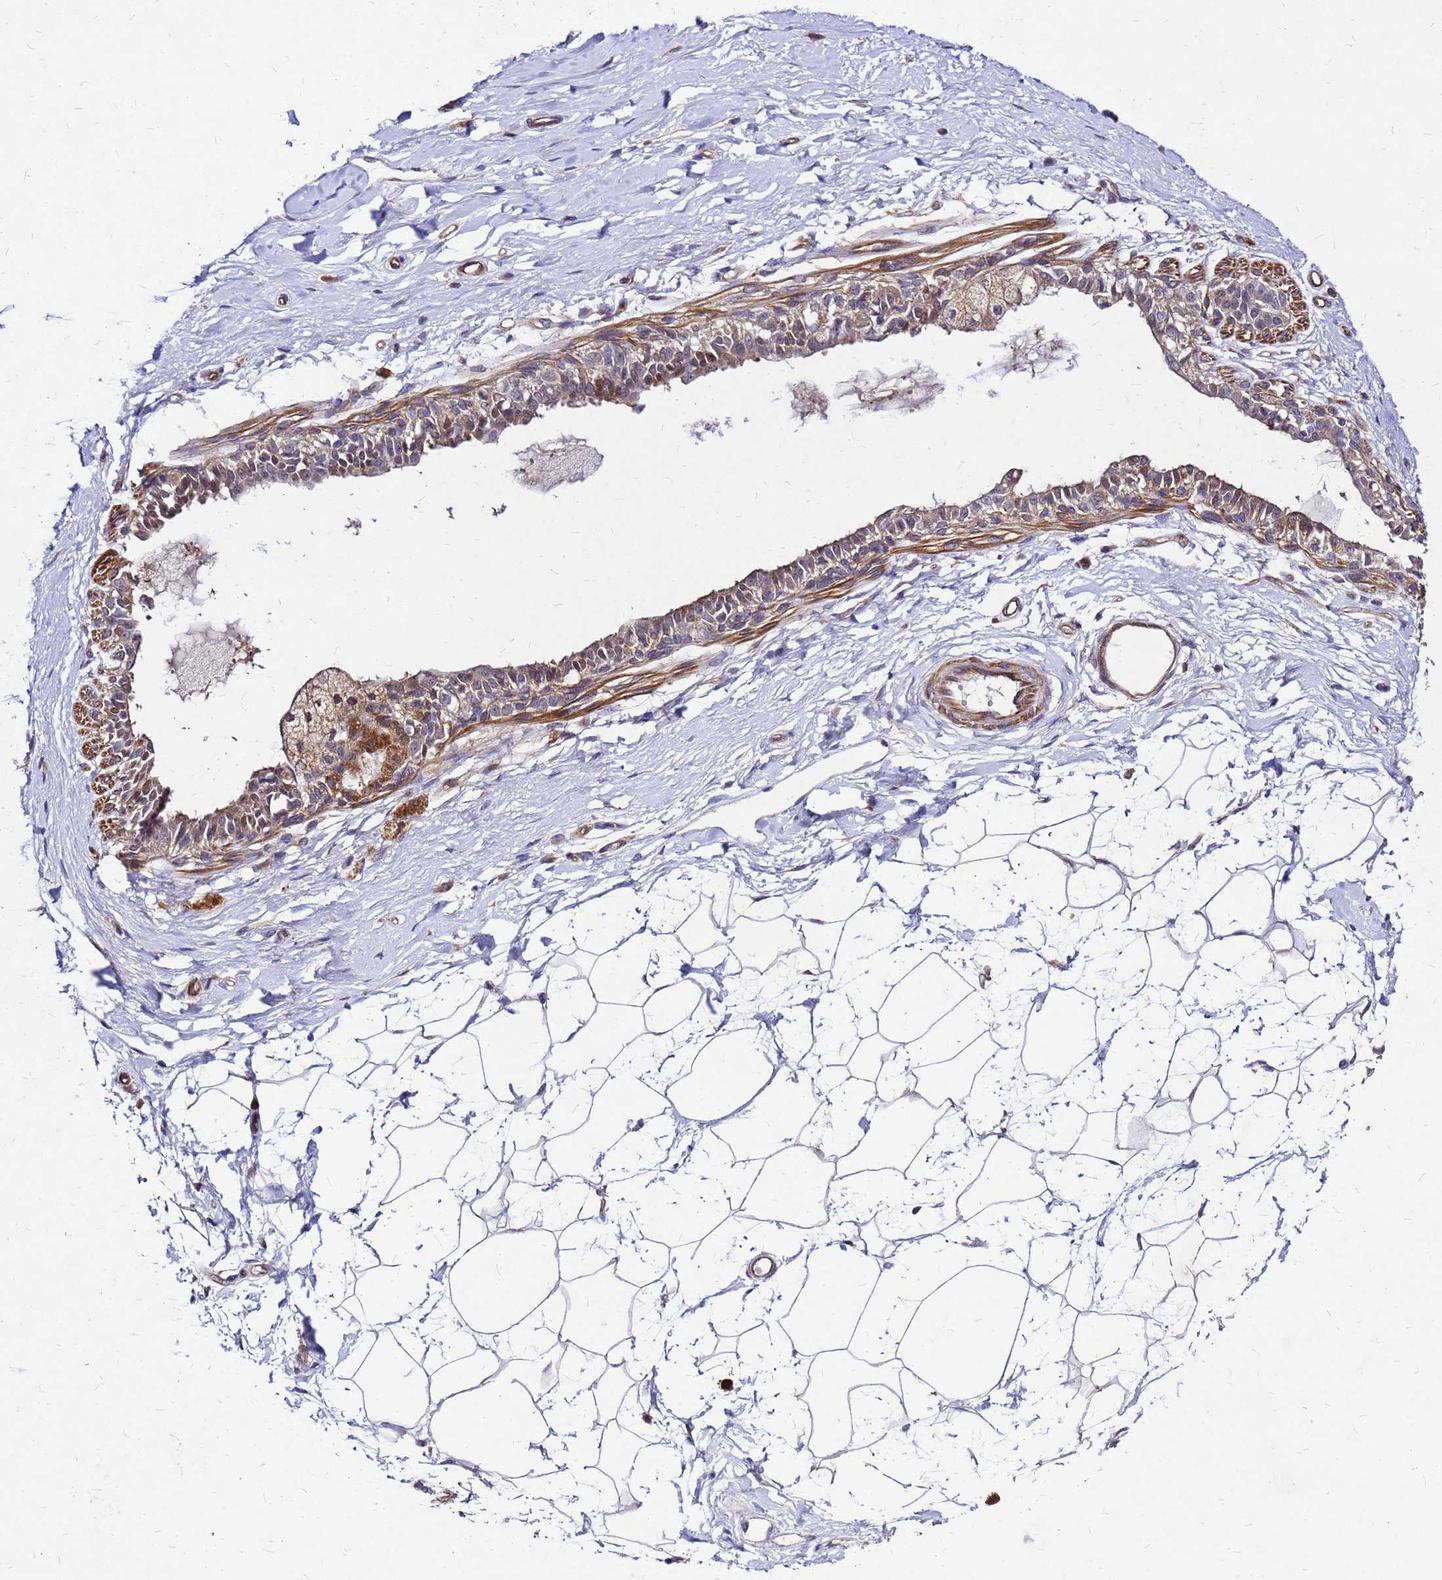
{"staining": {"intensity": "negative", "quantity": "none", "location": "none"}, "tissue": "breast", "cell_type": "Adipocytes", "image_type": "normal", "snomed": [{"axis": "morphology", "description": "Normal tissue, NOS"}, {"axis": "topography", "description": "Breast"}], "caption": "Immunohistochemistry (IHC) of normal breast displays no expression in adipocytes.", "gene": "DUSP23", "patient": {"sex": "female", "age": 45}}